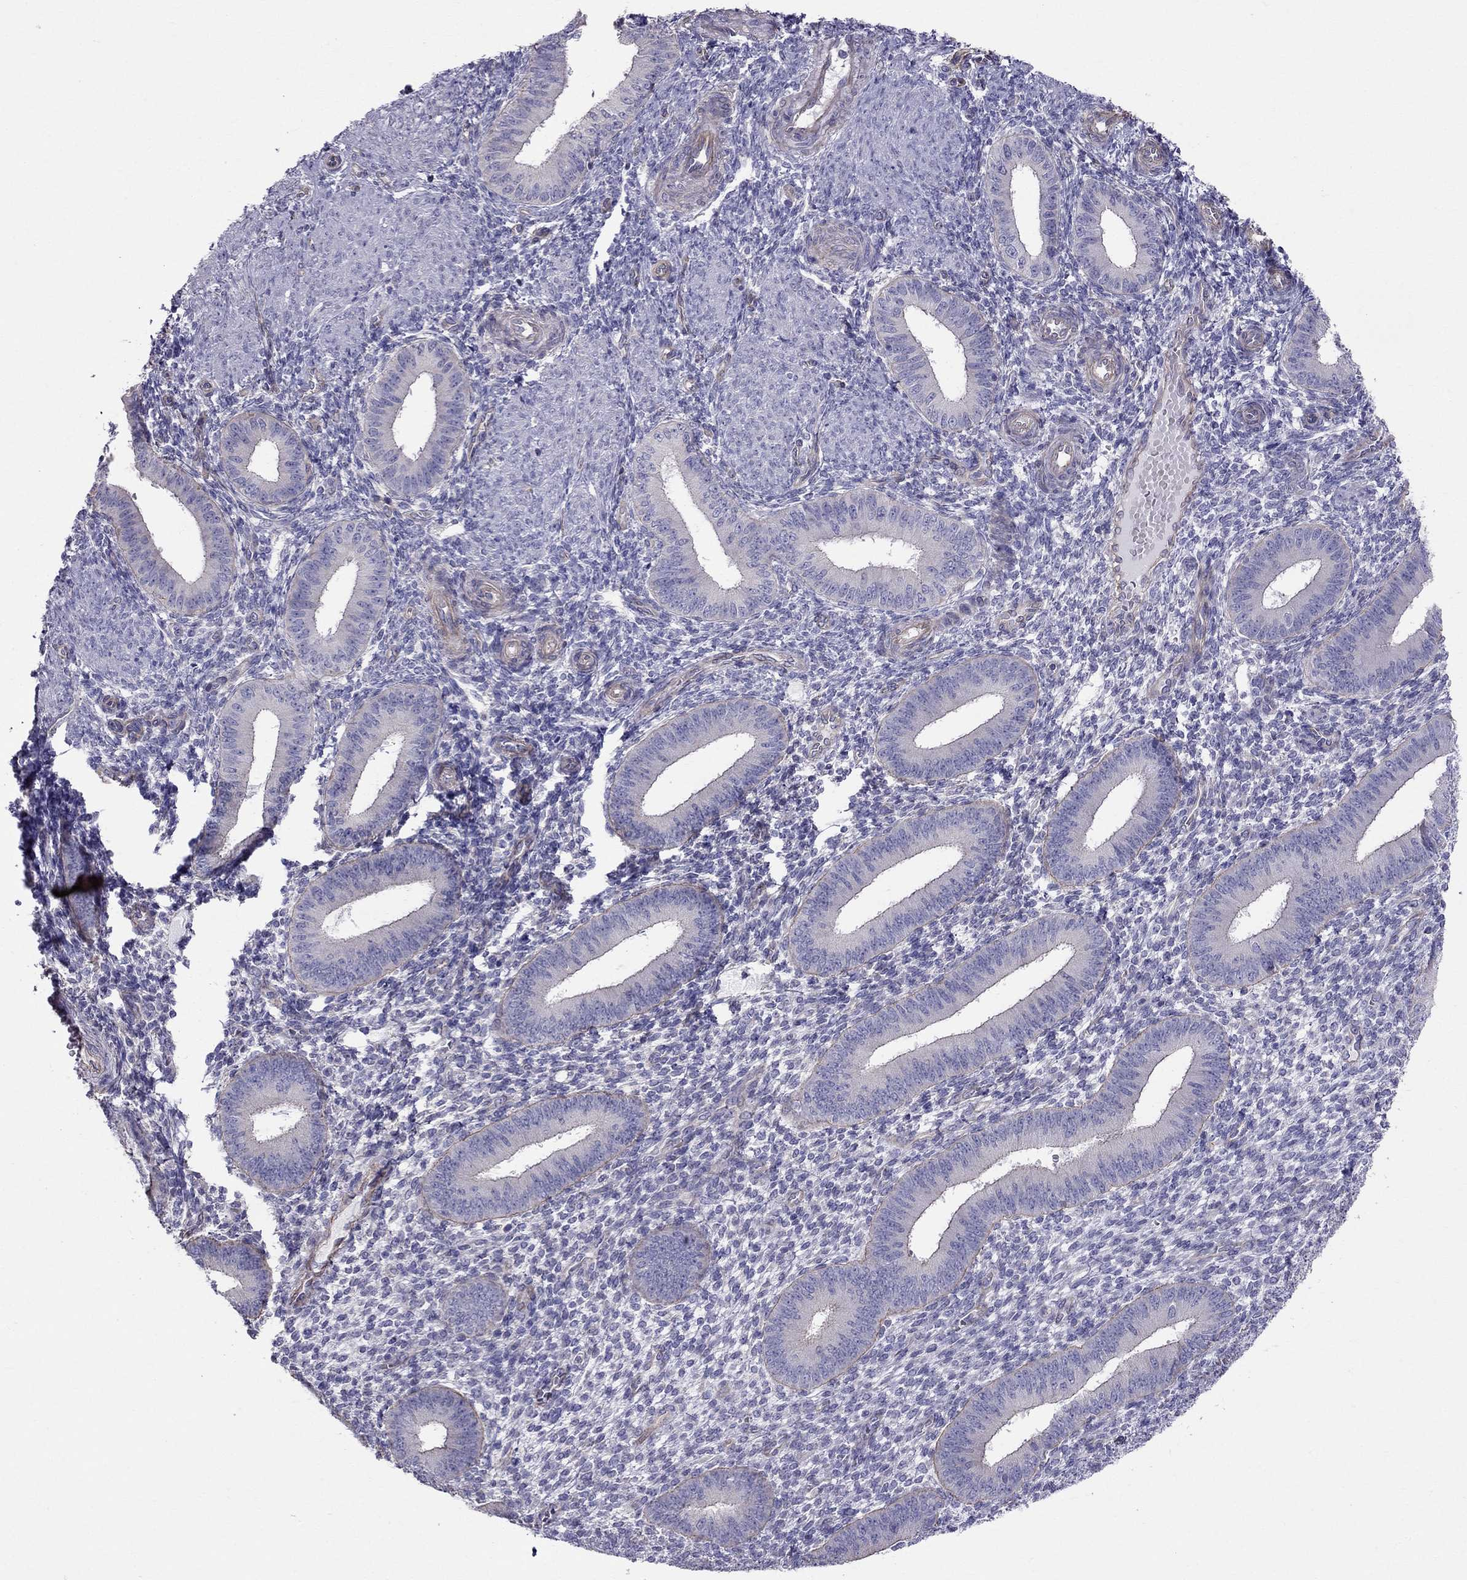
{"staining": {"intensity": "negative", "quantity": "none", "location": "none"}, "tissue": "endometrium", "cell_type": "Cells in endometrial stroma", "image_type": "normal", "snomed": [{"axis": "morphology", "description": "Normal tissue, NOS"}, {"axis": "topography", "description": "Endometrium"}], "caption": "Immunohistochemistry histopathology image of unremarkable endometrium stained for a protein (brown), which displays no staining in cells in endometrial stroma. Nuclei are stained in blue.", "gene": "ENOX1", "patient": {"sex": "female", "age": 39}}